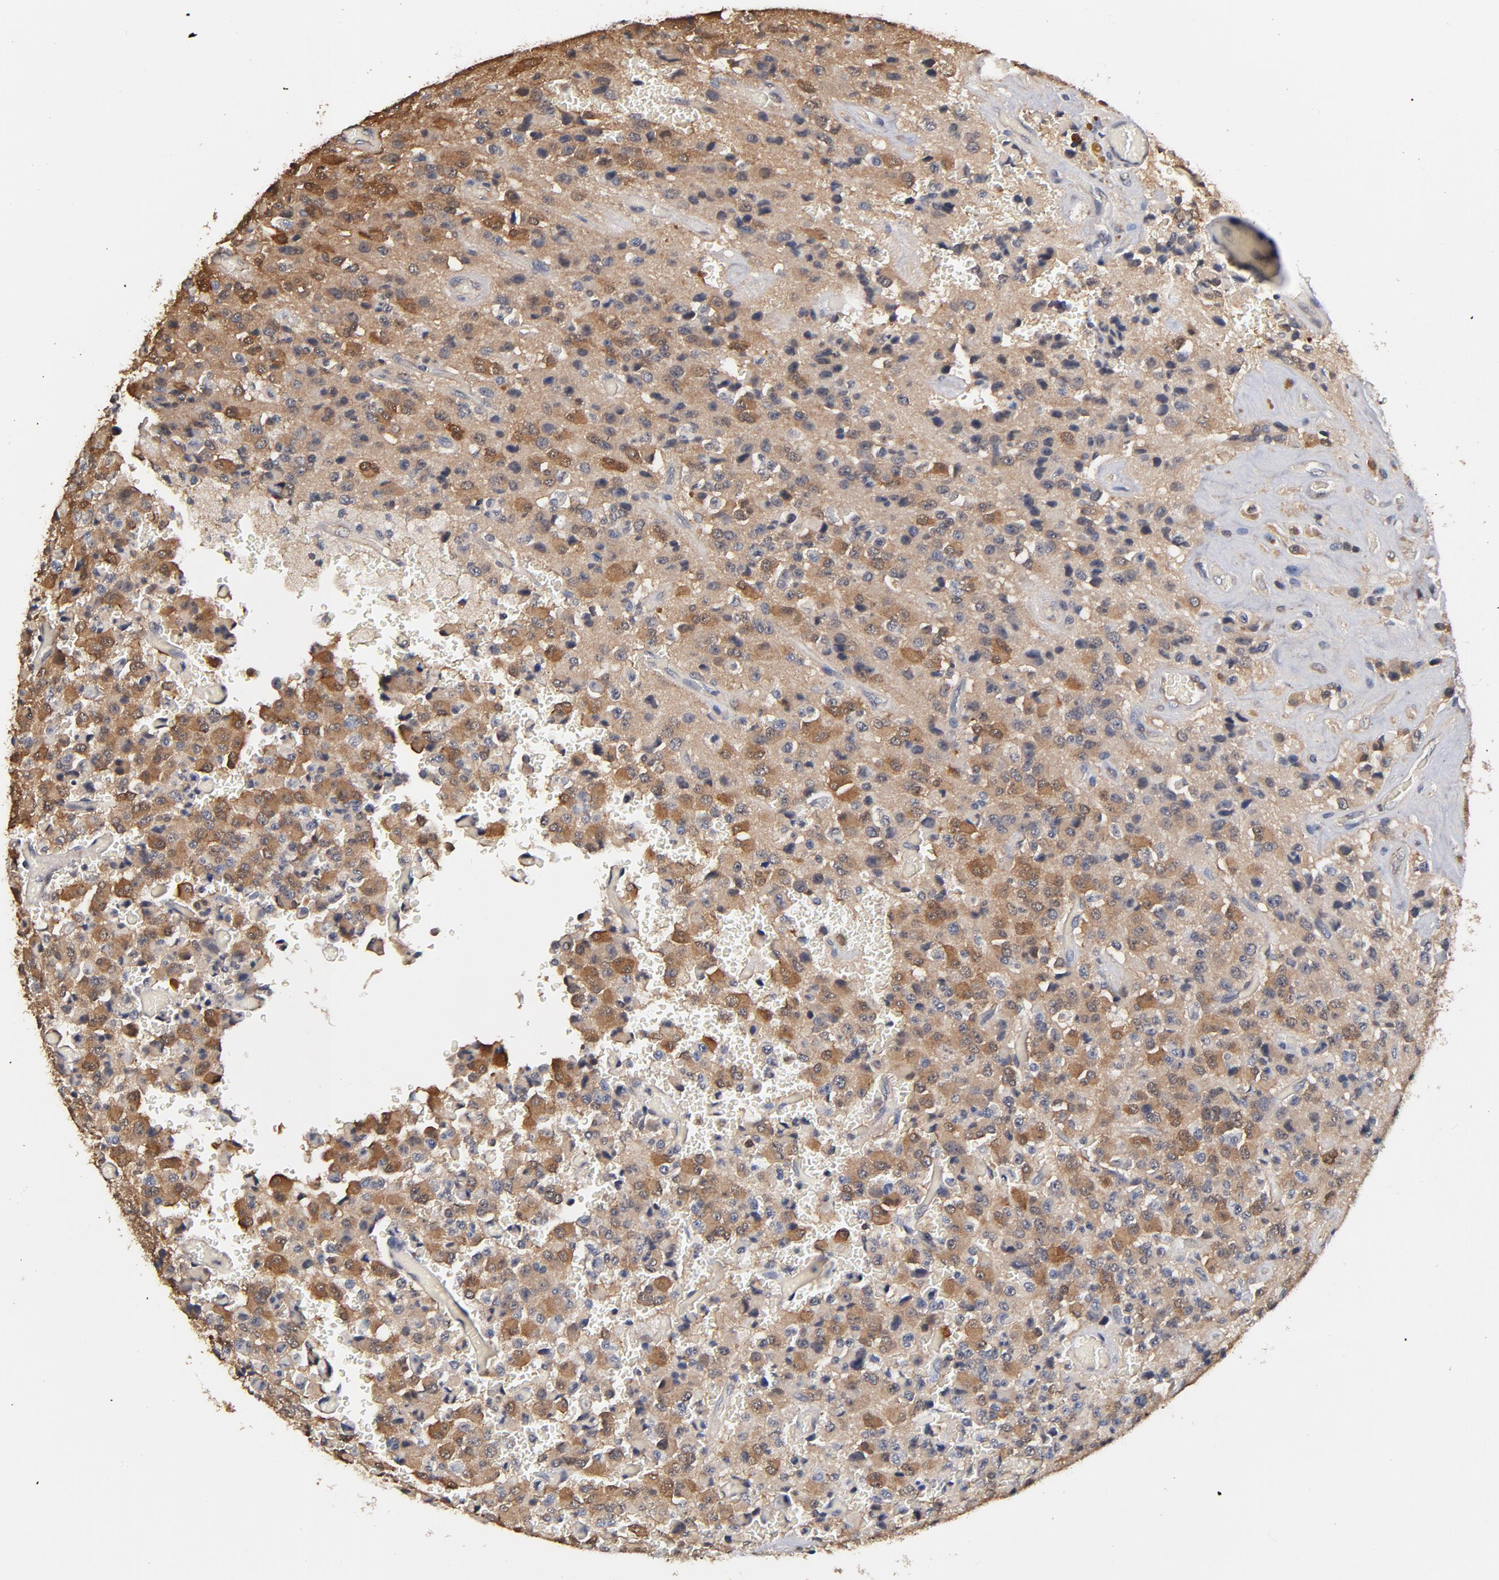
{"staining": {"intensity": "moderate", "quantity": ">75%", "location": "cytoplasmic/membranous"}, "tissue": "glioma", "cell_type": "Tumor cells", "image_type": "cancer", "snomed": [{"axis": "morphology", "description": "Glioma, malignant, High grade"}, {"axis": "topography", "description": "pancreas cauda"}], "caption": "Brown immunohistochemical staining in glioma exhibits moderate cytoplasmic/membranous positivity in about >75% of tumor cells. The protein is stained brown, and the nuclei are stained in blue (DAB (3,3'-diaminobenzidine) IHC with brightfield microscopy, high magnification).", "gene": "MIF", "patient": {"sex": "male", "age": 60}}